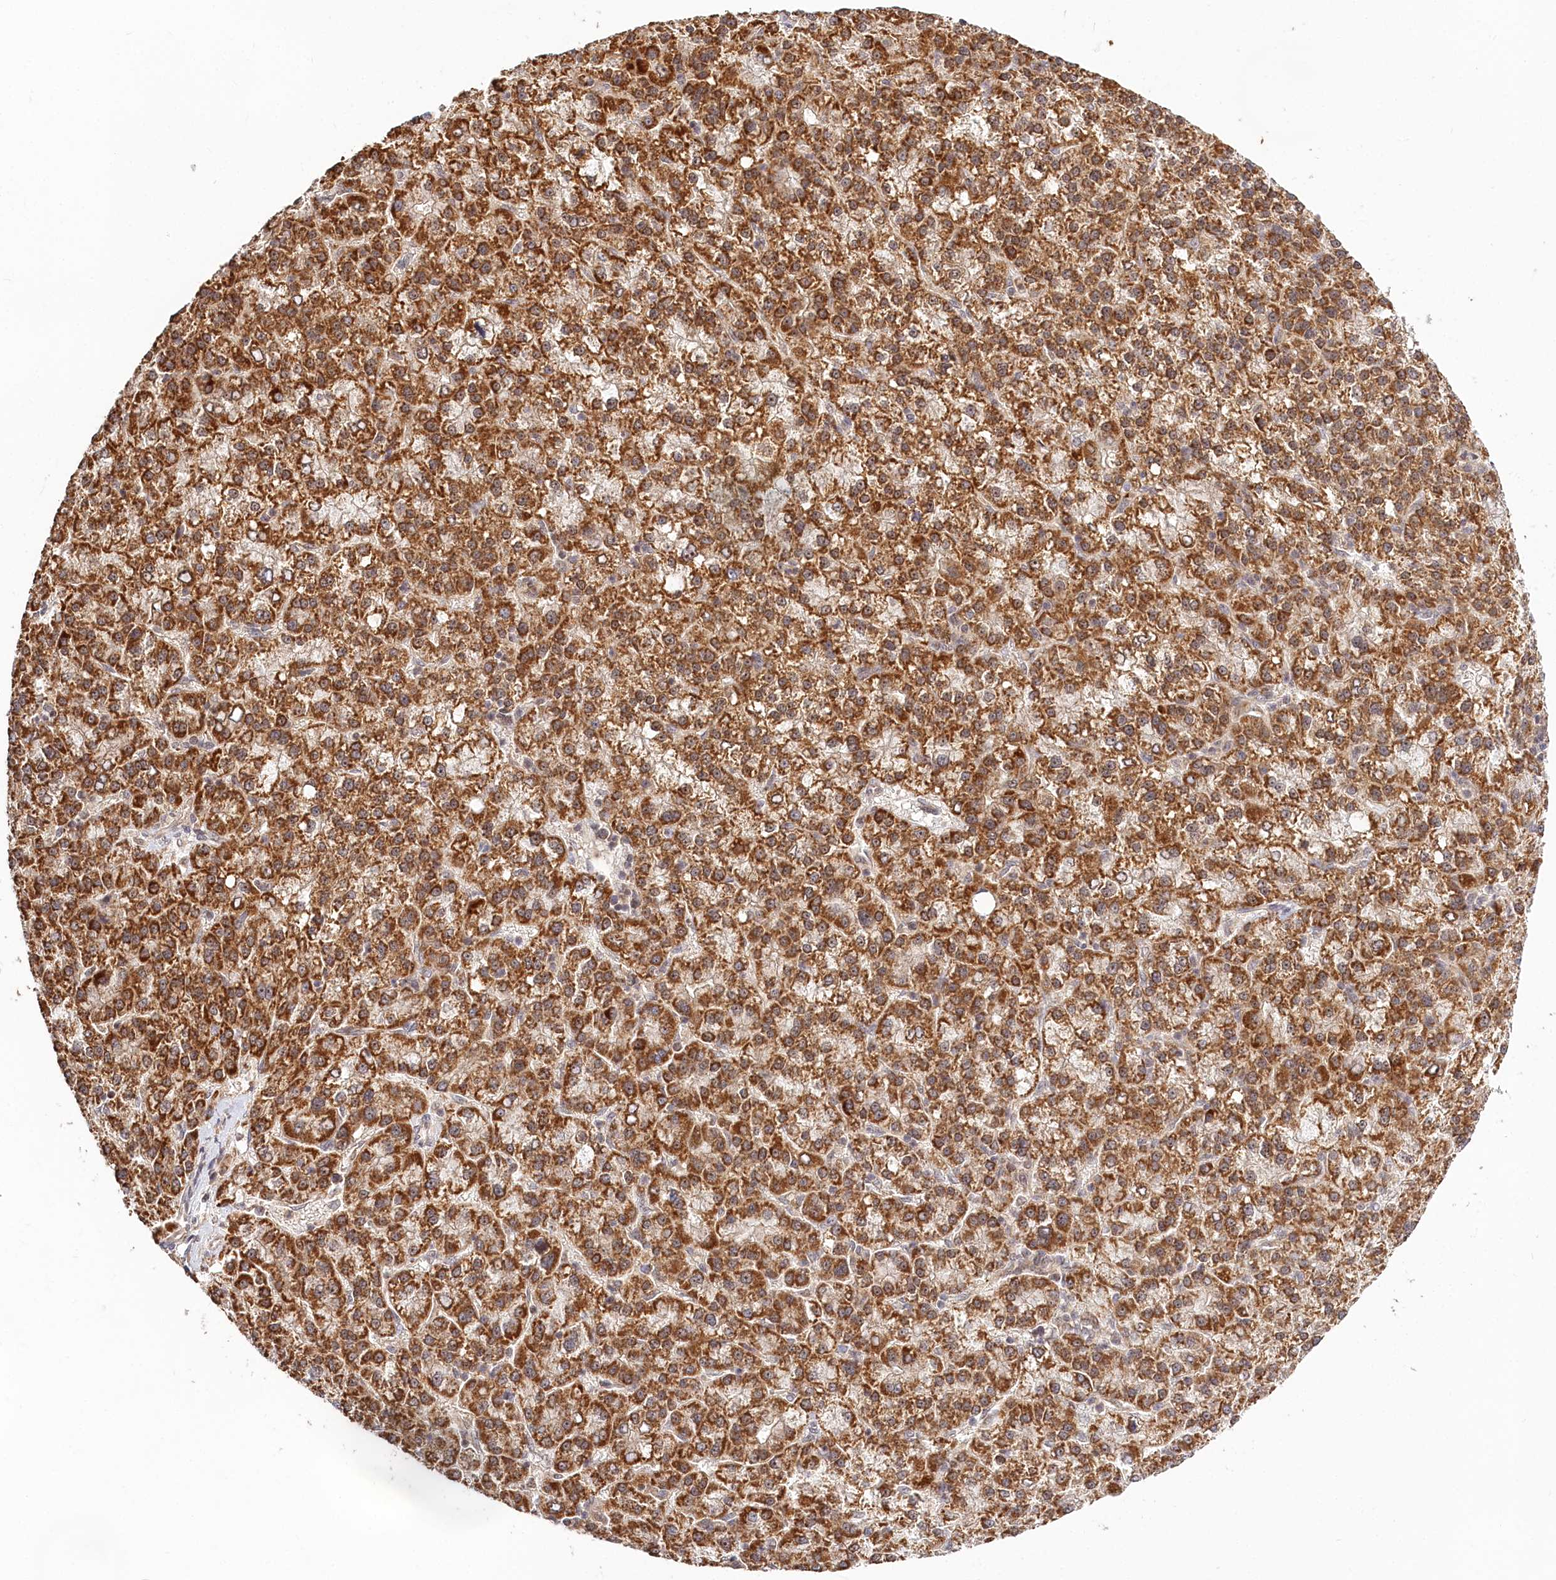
{"staining": {"intensity": "strong", "quantity": ">75%", "location": "cytoplasmic/membranous"}, "tissue": "liver cancer", "cell_type": "Tumor cells", "image_type": "cancer", "snomed": [{"axis": "morphology", "description": "Carcinoma, Hepatocellular, NOS"}, {"axis": "topography", "description": "Liver"}], "caption": "Hepatocellular carcinoma (liver) stained for a protein (brown) exhibits strong cytoplasmic/membranous positive staining in approximately >75% of tumor cells.", "gene": "RTN4IP1", "patient": {"sex": "female", "age": 58}}